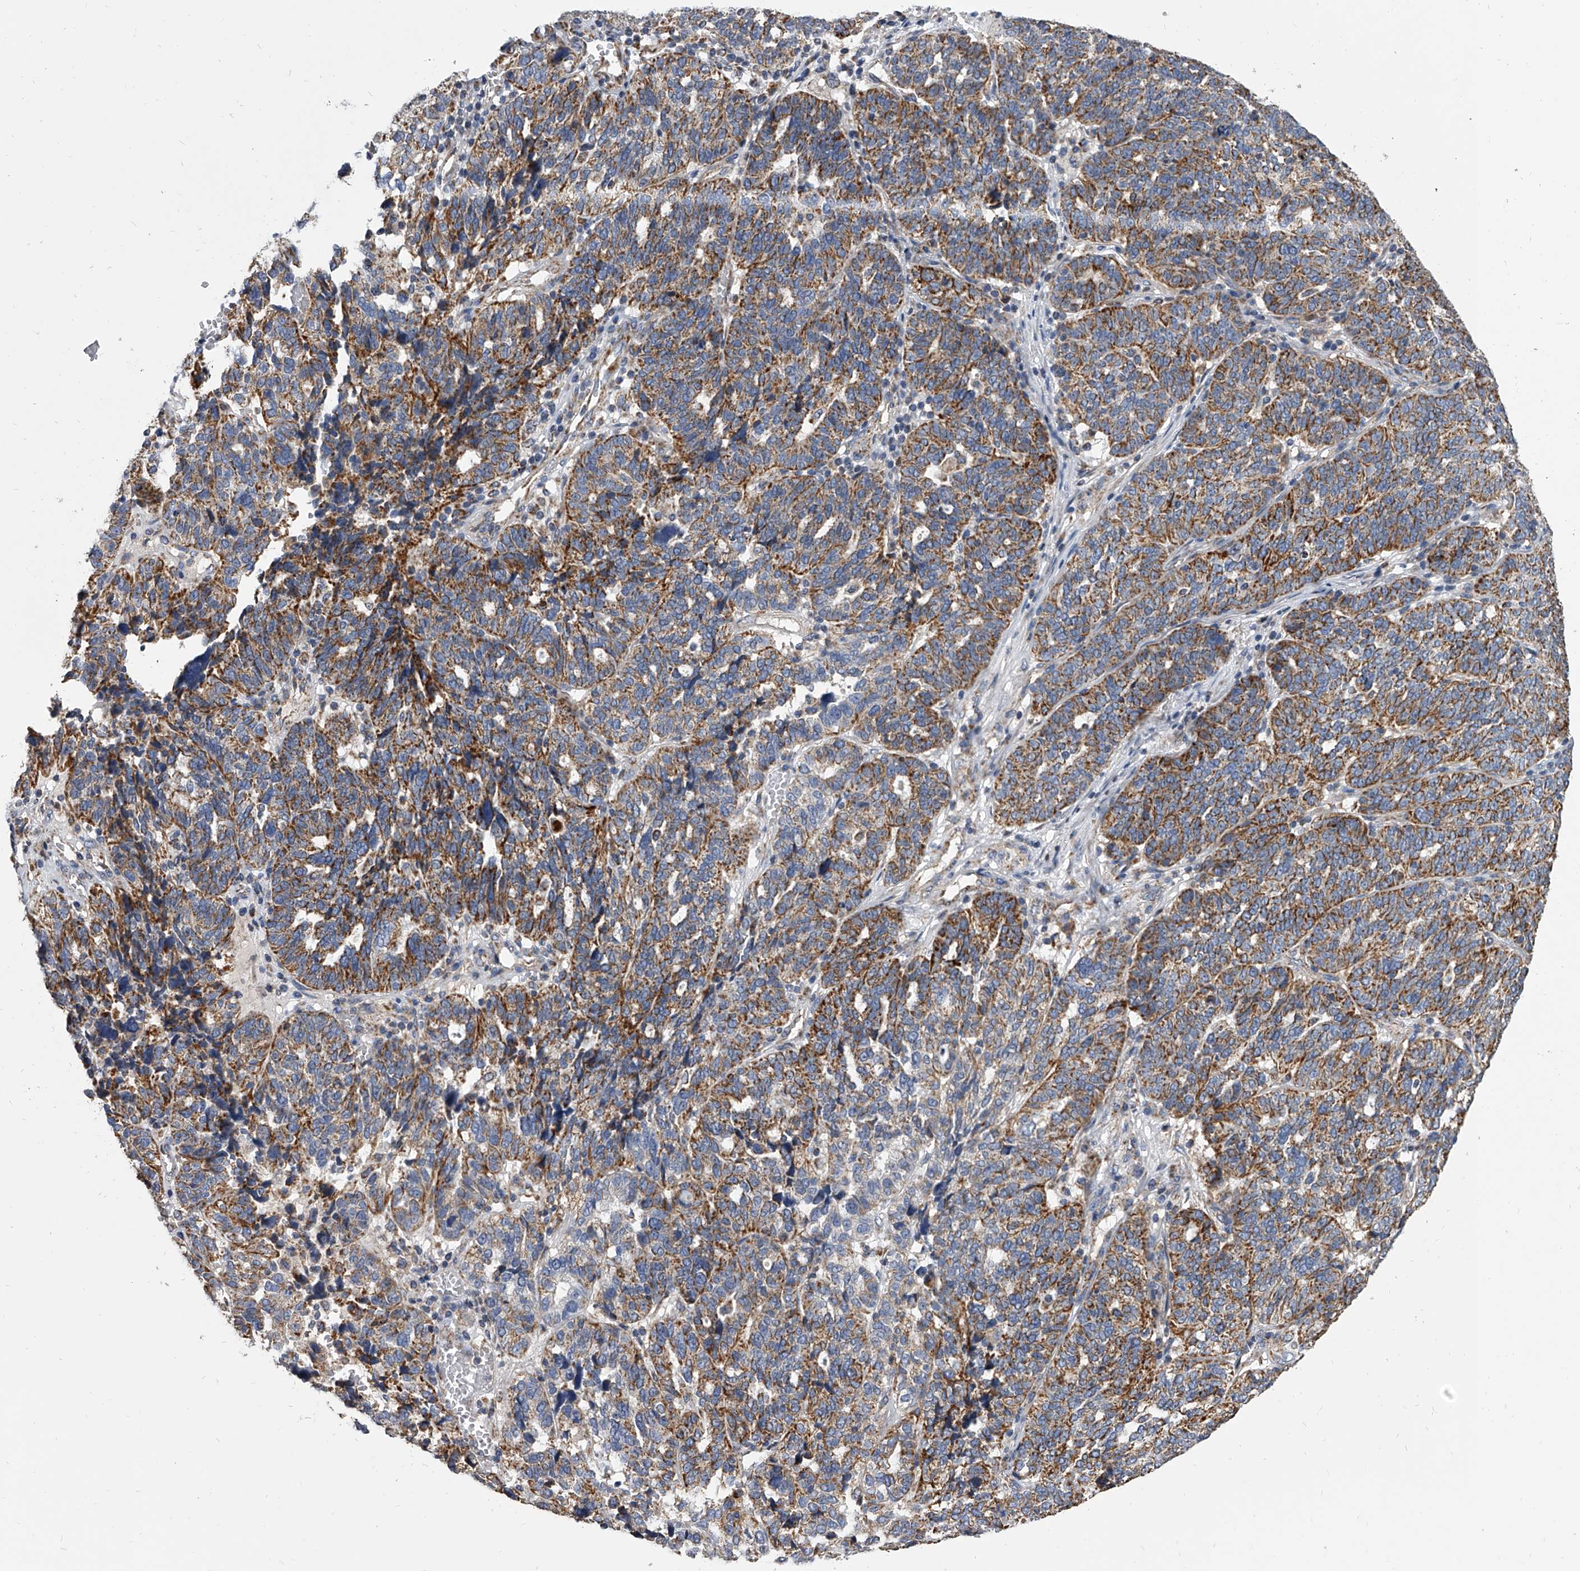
{"staining": {"intensity": "strong", "quantity": ">75%", "location": "cytoplasmic/membranous"}, "tissue": "ovarian cancer", "cell_type": "Tumor cells", "image_type": "cancer", "snomed": [{"axis": "morphology", "description": "Cystadenocarcinoma, serous, NOS"}, {"axis": "topography", "description": "Ovary"}], "caption": "Ovarian serous cystadenocarcinoma stained for a protein (brown) shows strong cytoplasmic/membranous positive expression in approximately >75% of tumor cells.", "gene": "MRPL28", "patient": {"sex": "female", "age": 59}}